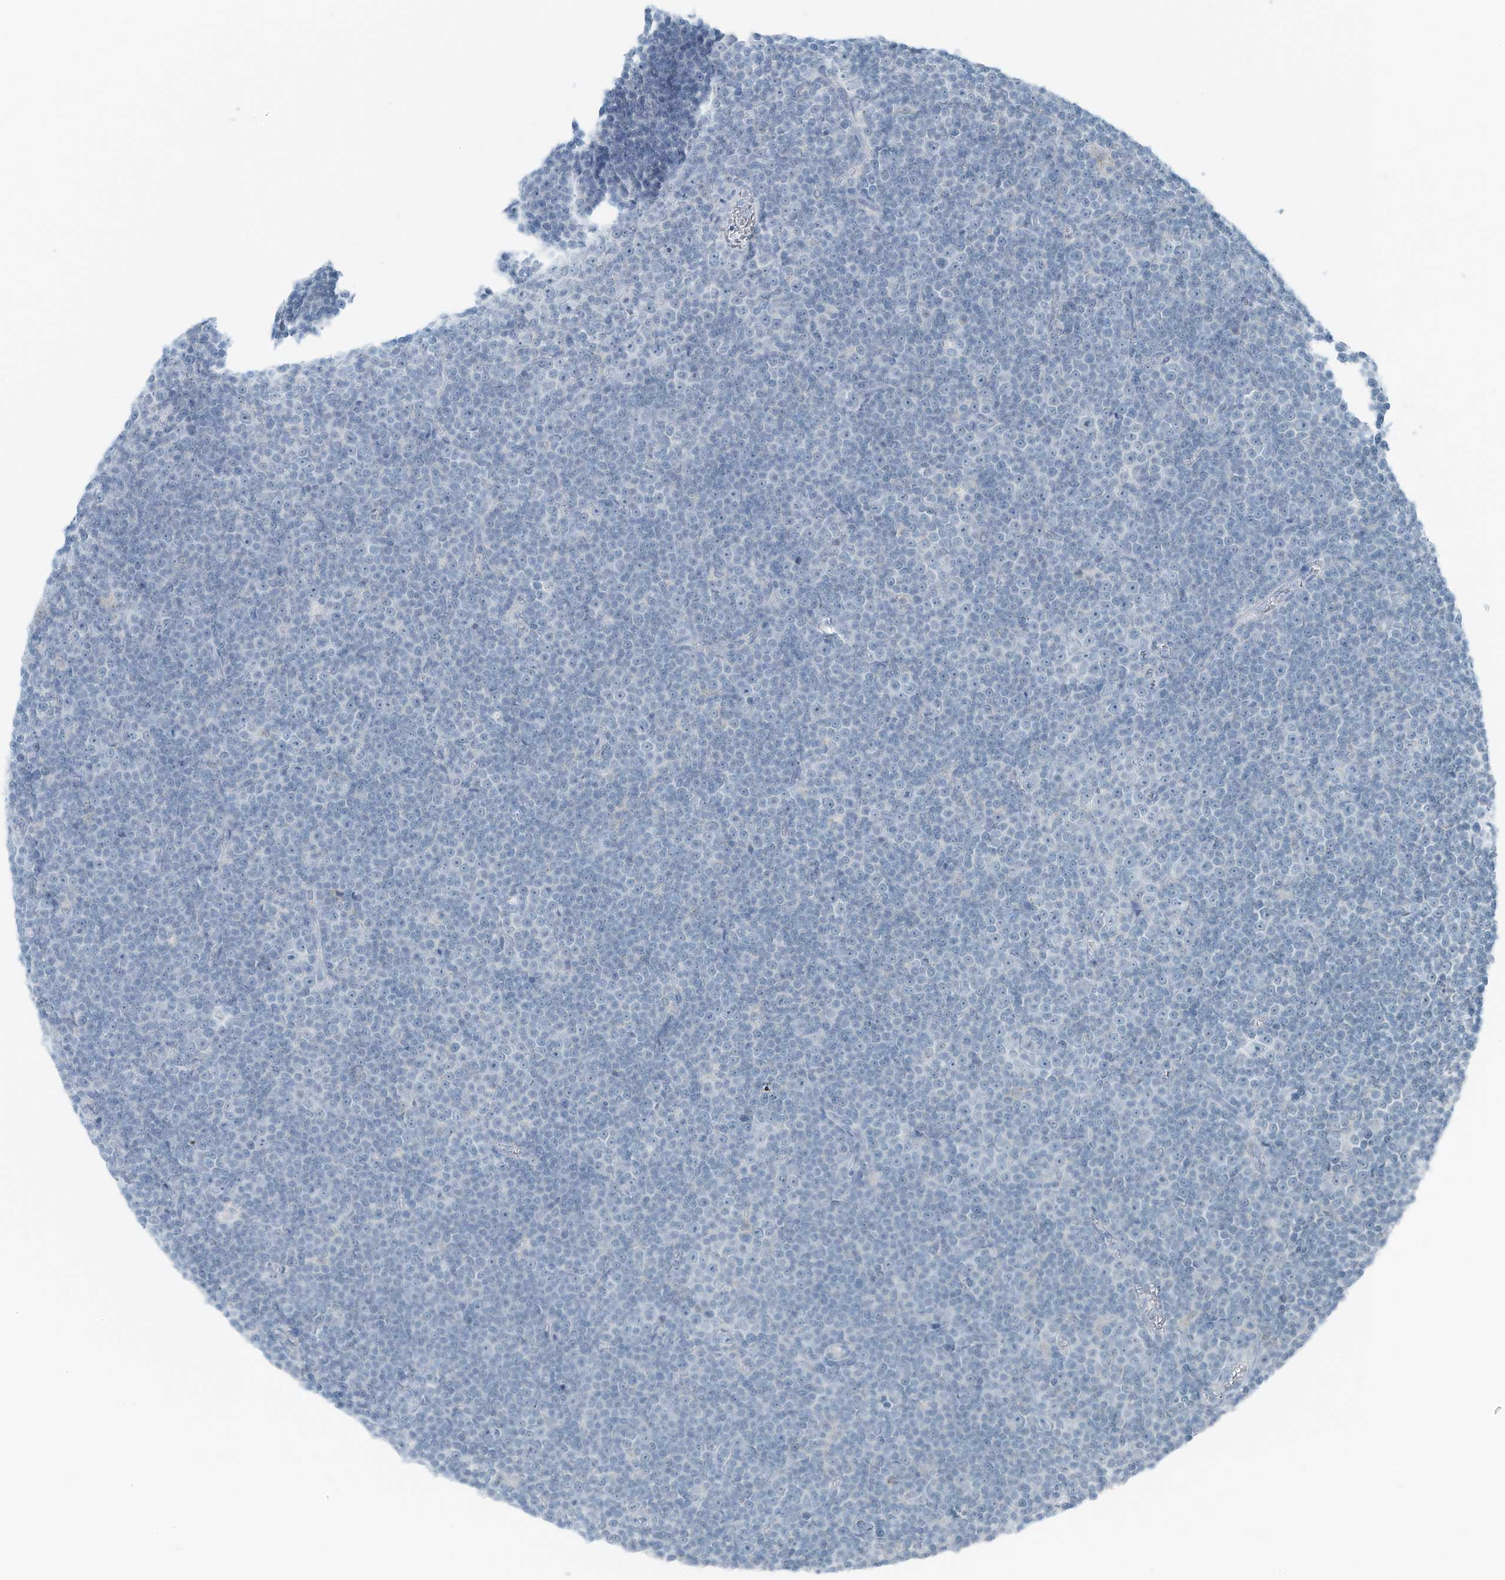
{"staining": {"intensity": "negative", "quantity": "none", "location": "none"}, "tissue": "lymphoma", "cell_type": "Tumor cells", "image_type": "cancer", "snomed": [{"axis": "morphology", "description": "Malignant lymphoma, non-Hodgkin's type, Low grade"}, {"axis": "topography", "description": "Lymph node"}], "caption": "IHC histopathology image of human lymphoma stained for a protein (brown), which displays no positivity in tumor cells.", "gene": "SLC25A43", "patient": {"sex": "female", "age": 67}}